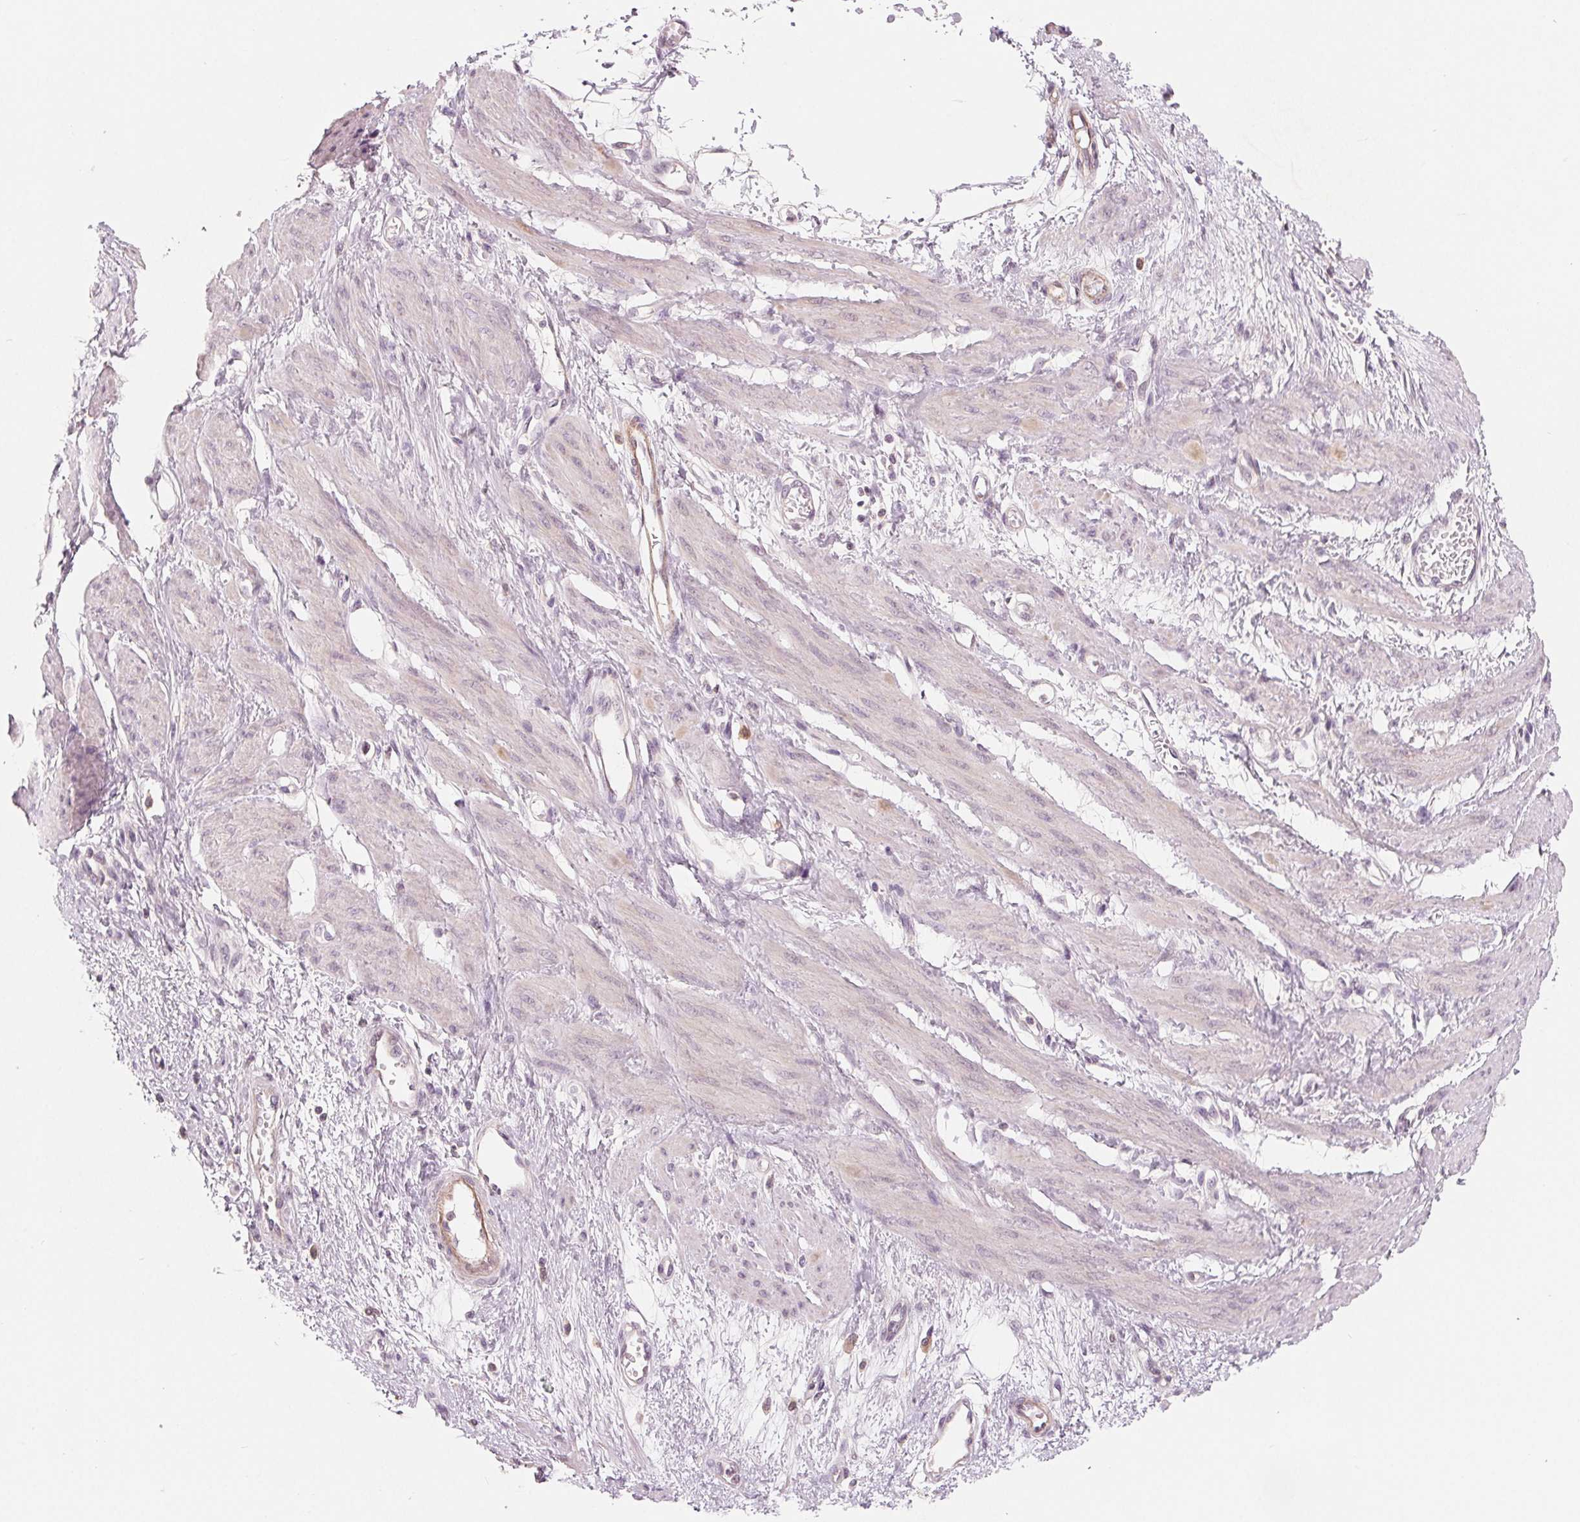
{"staining": {"intensity": "negative", "quantity": "none", "location": "none"}, "tissue": "smooth muscle", "cell_type": "Smooth muscle cells", "image_type": "normal", "snomed": [{"axis": "morphology", "description": "Normal tissue, NOS"}, {"axis": "topography", "description": "Smooth muscle"}, {"axis": "topography", "description": "Uterus"}], "caption": "A high-resolution image shows IHC staining of benign smooth muscle, which displays no significant positivity in smooth muscle cells.", "gene": "AQP8", "patient": {"sex": "female", "age": 39}}